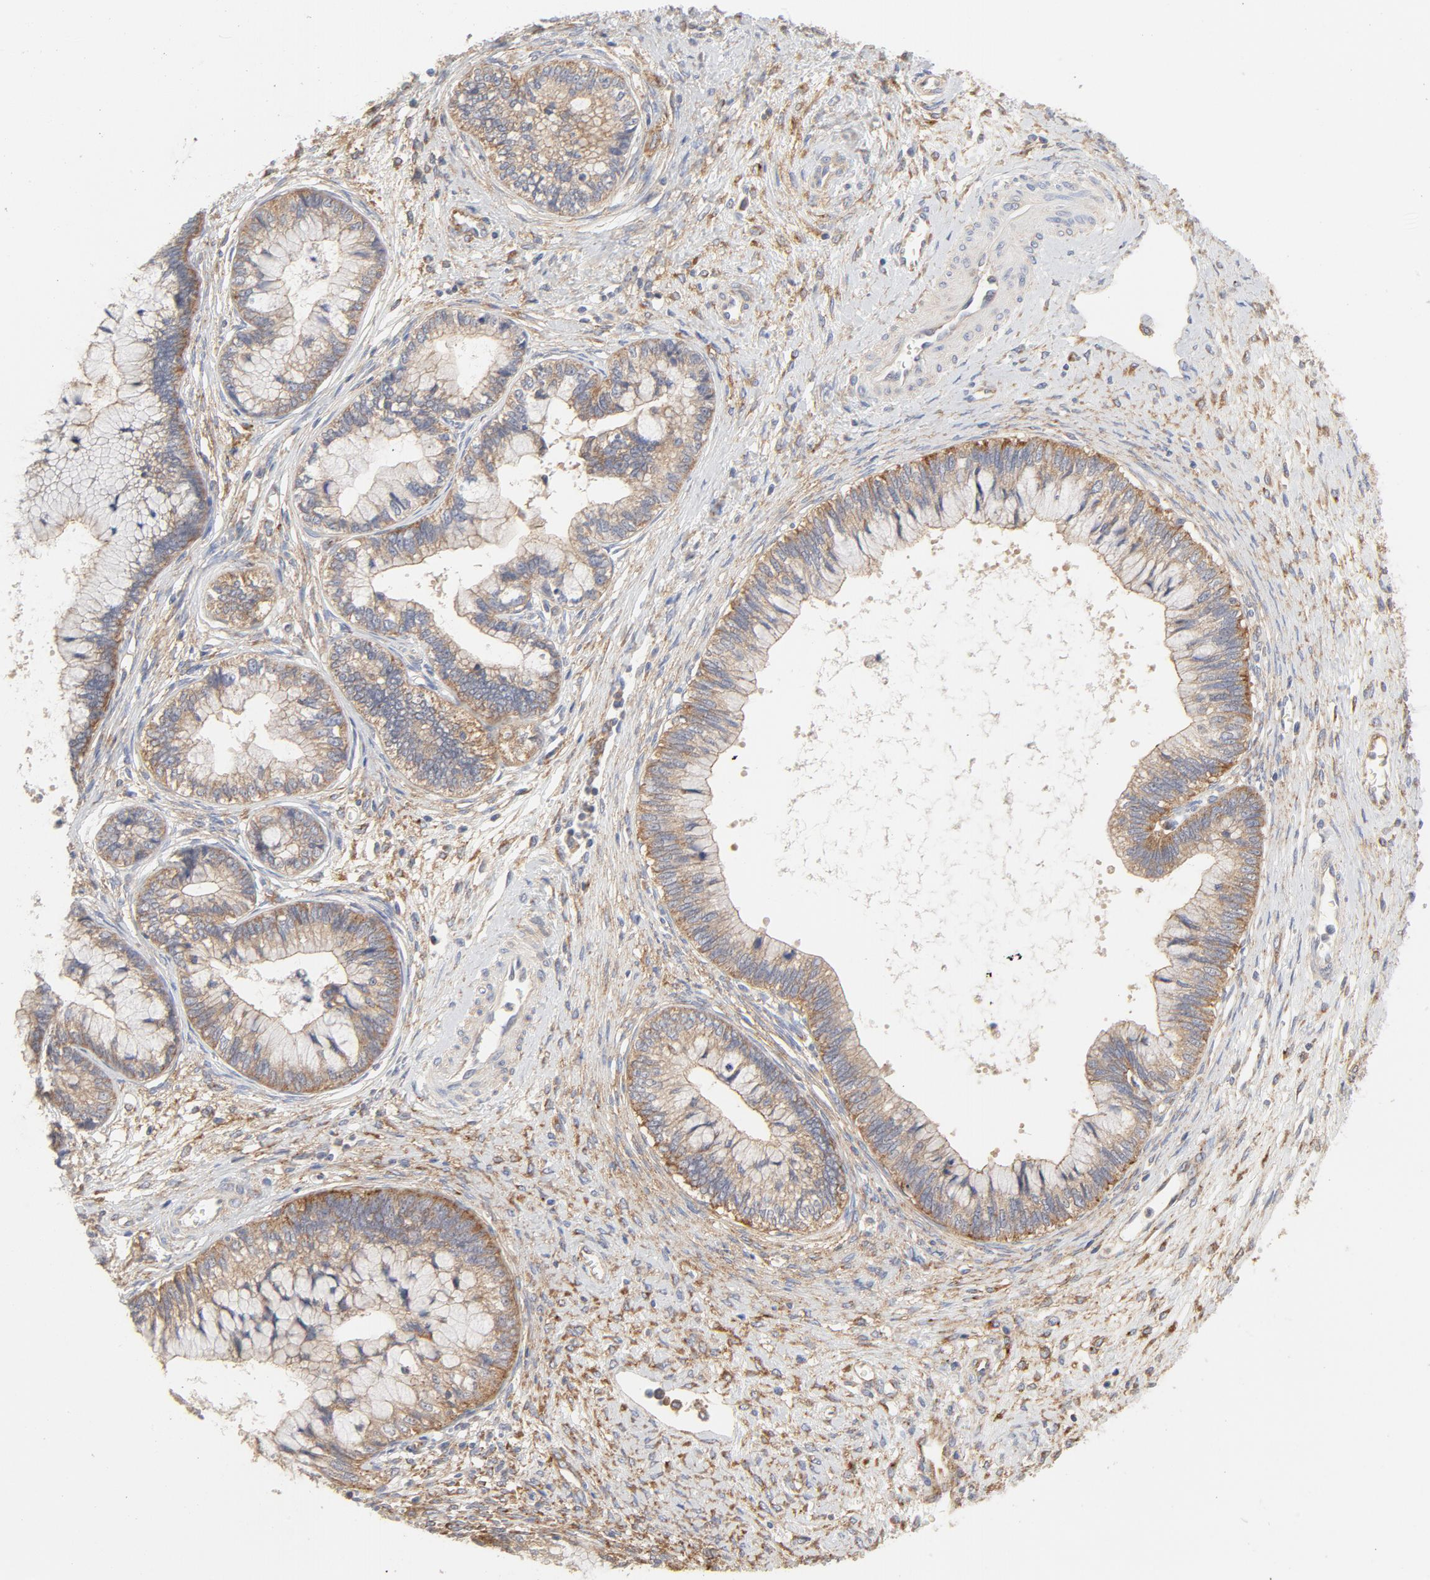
{"staining": {"intensity": "moderate", "quantity": ">75%", "location": "cytoplasmic/membranous"}, "tissue": "cervical cancer", "cell_type": "Tumor cells", "image_type": "cancer", "snomed": [{"axis": "morphology", "description": "Adenocarcinoma, NOS"}, {"axis": "topography", "description": "Cervix"}], "caption": "High-magnification brightfield microscopy of adenocarcinoma (cervical) stained with DAB (brown) and counterstained with hematoxylin (blue). tumor cells exhibit moderate cytoplasmic/membranous positivity is present in about>75% of cells.", "gene": "AP2A1", "patient": {"sex": "female", "age": 44}}